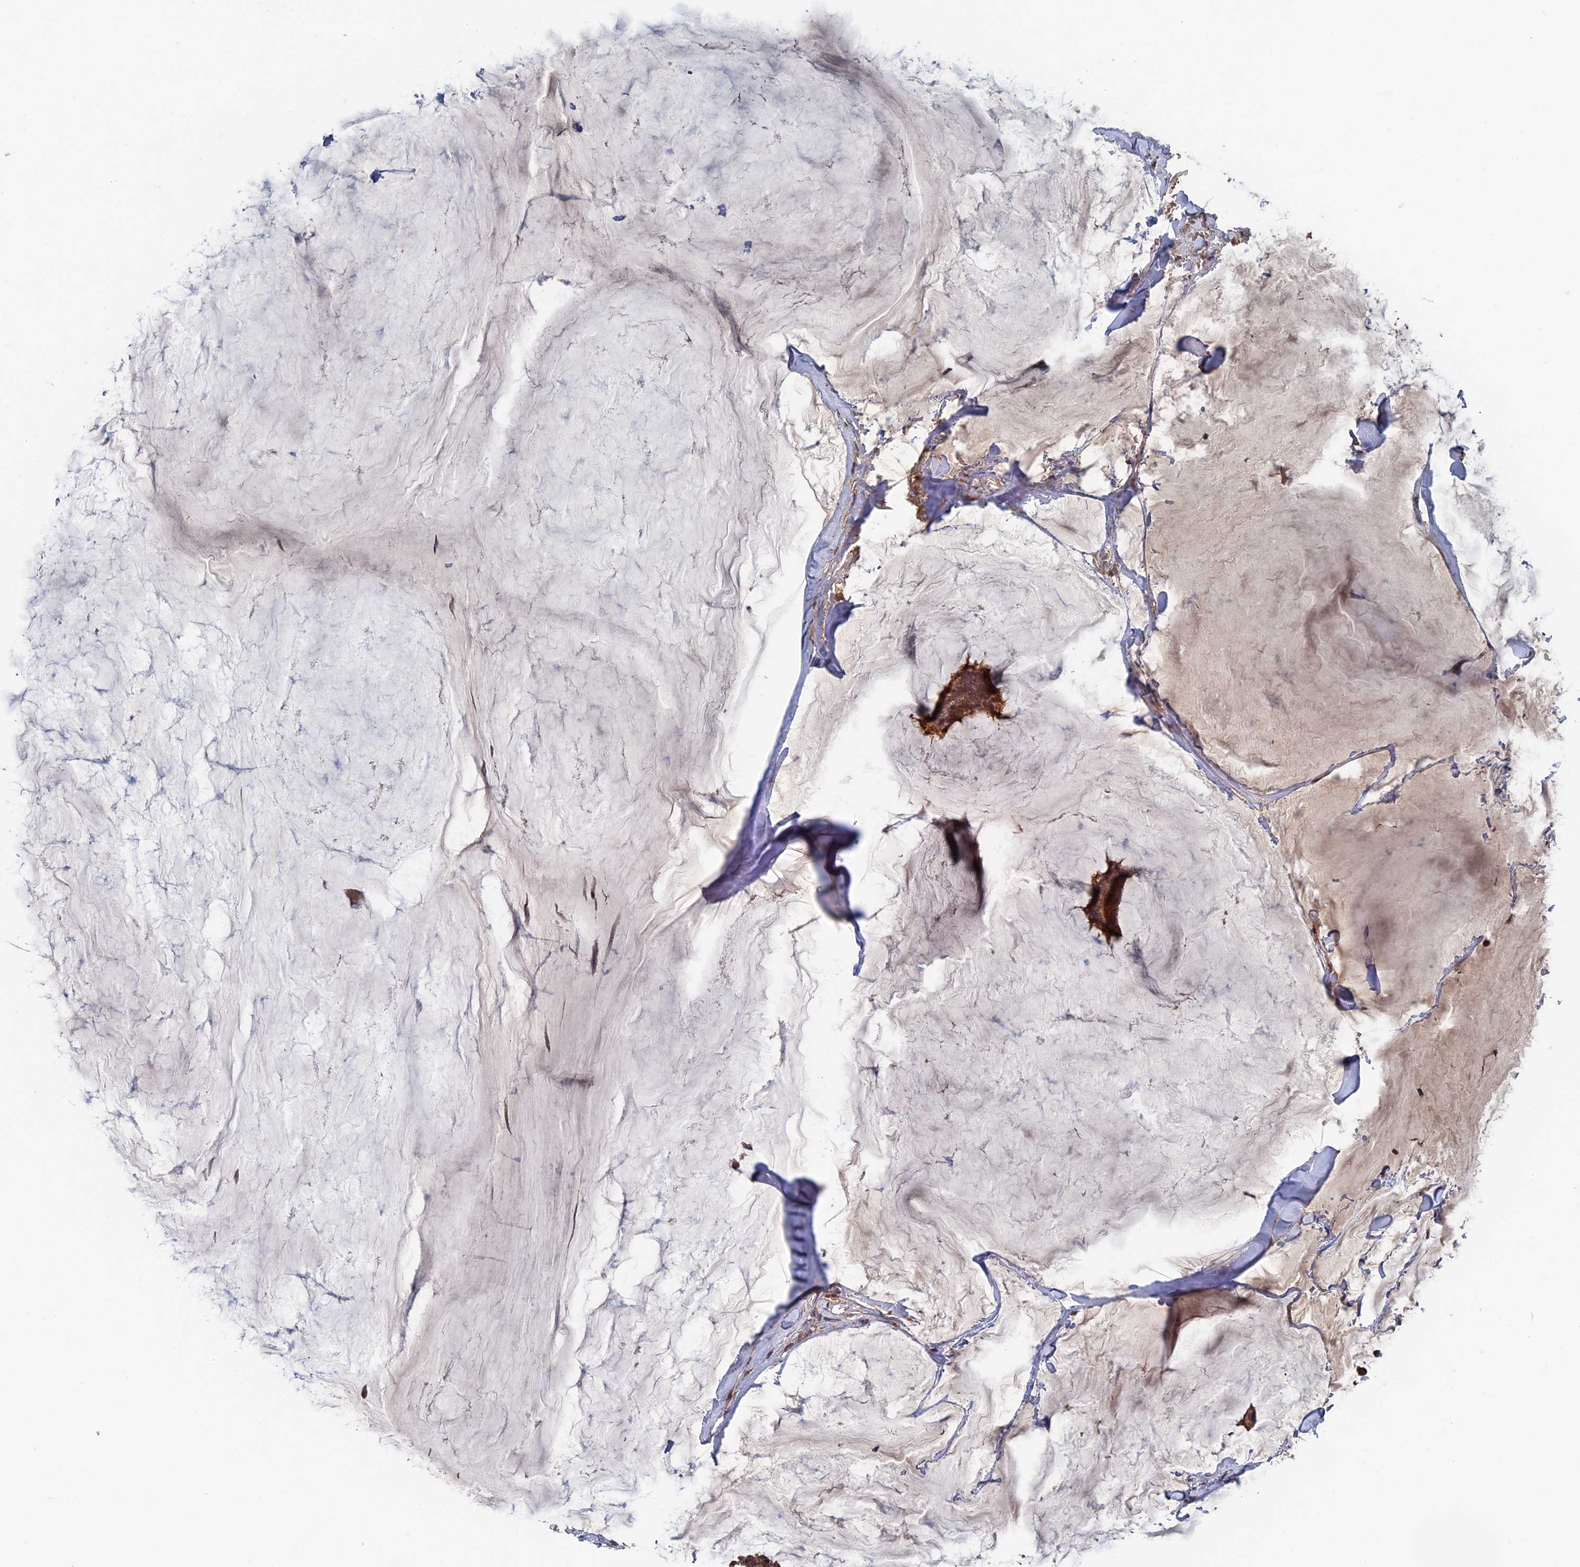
{"staining": {"intensity": "moderate", "quantity": ">75%", "location": "cytoplasmic/membranous"}, "tissue": "breast cancer", "cell_type": "Tumor cells", "image_type": "cancer", "snomed": [{"axis": "morphology", "description": "Duct carcinoma"}, {"axis": "topography", "description": "Breast"}], "caption": "Immunohistochemical staining of breast intraductal carcinoma reveals medium levels of moderate cytoplasmic/membranous positivity in approximately >75% of tumor cells.", "gene": "RAB15", "patient": {"sex": "female", "age": 93}}